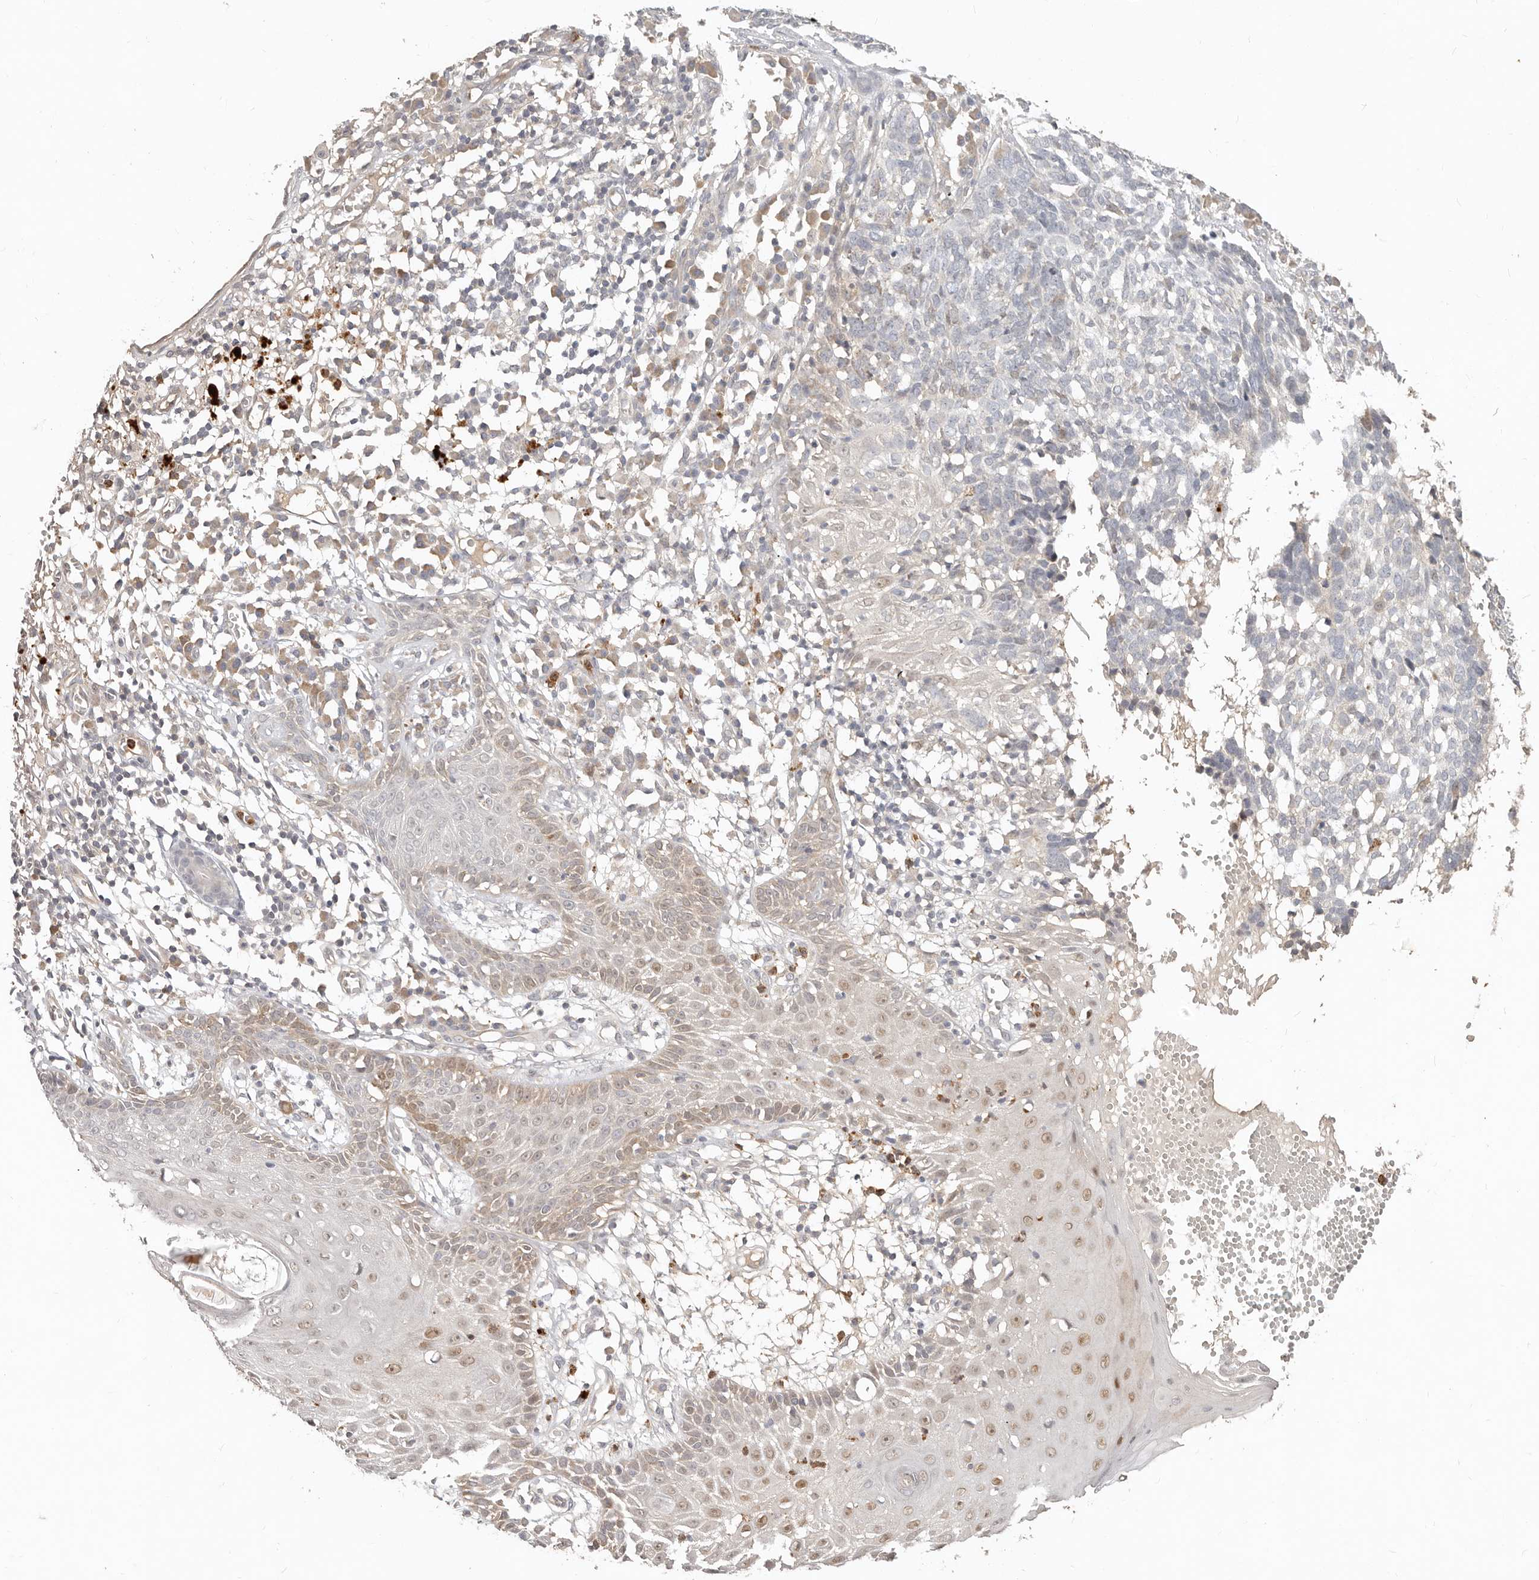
{"staining": {"intensity": "negative", "quantity": "none", "location": "none"}, "tissue": "skin cancer", "cell_type": "Tumor cells", "image_type": "cancer", "snomed": [{"axis": "morphology", "description": "Basal cell carcinoma"}, {"axis": "topography", "description": "Skin"}], "caption": "IHC of human skin cancer exhibits no positivity in tumor cells.", "gene": "USP49", "patient": {"sex": "male", "age": 85}}